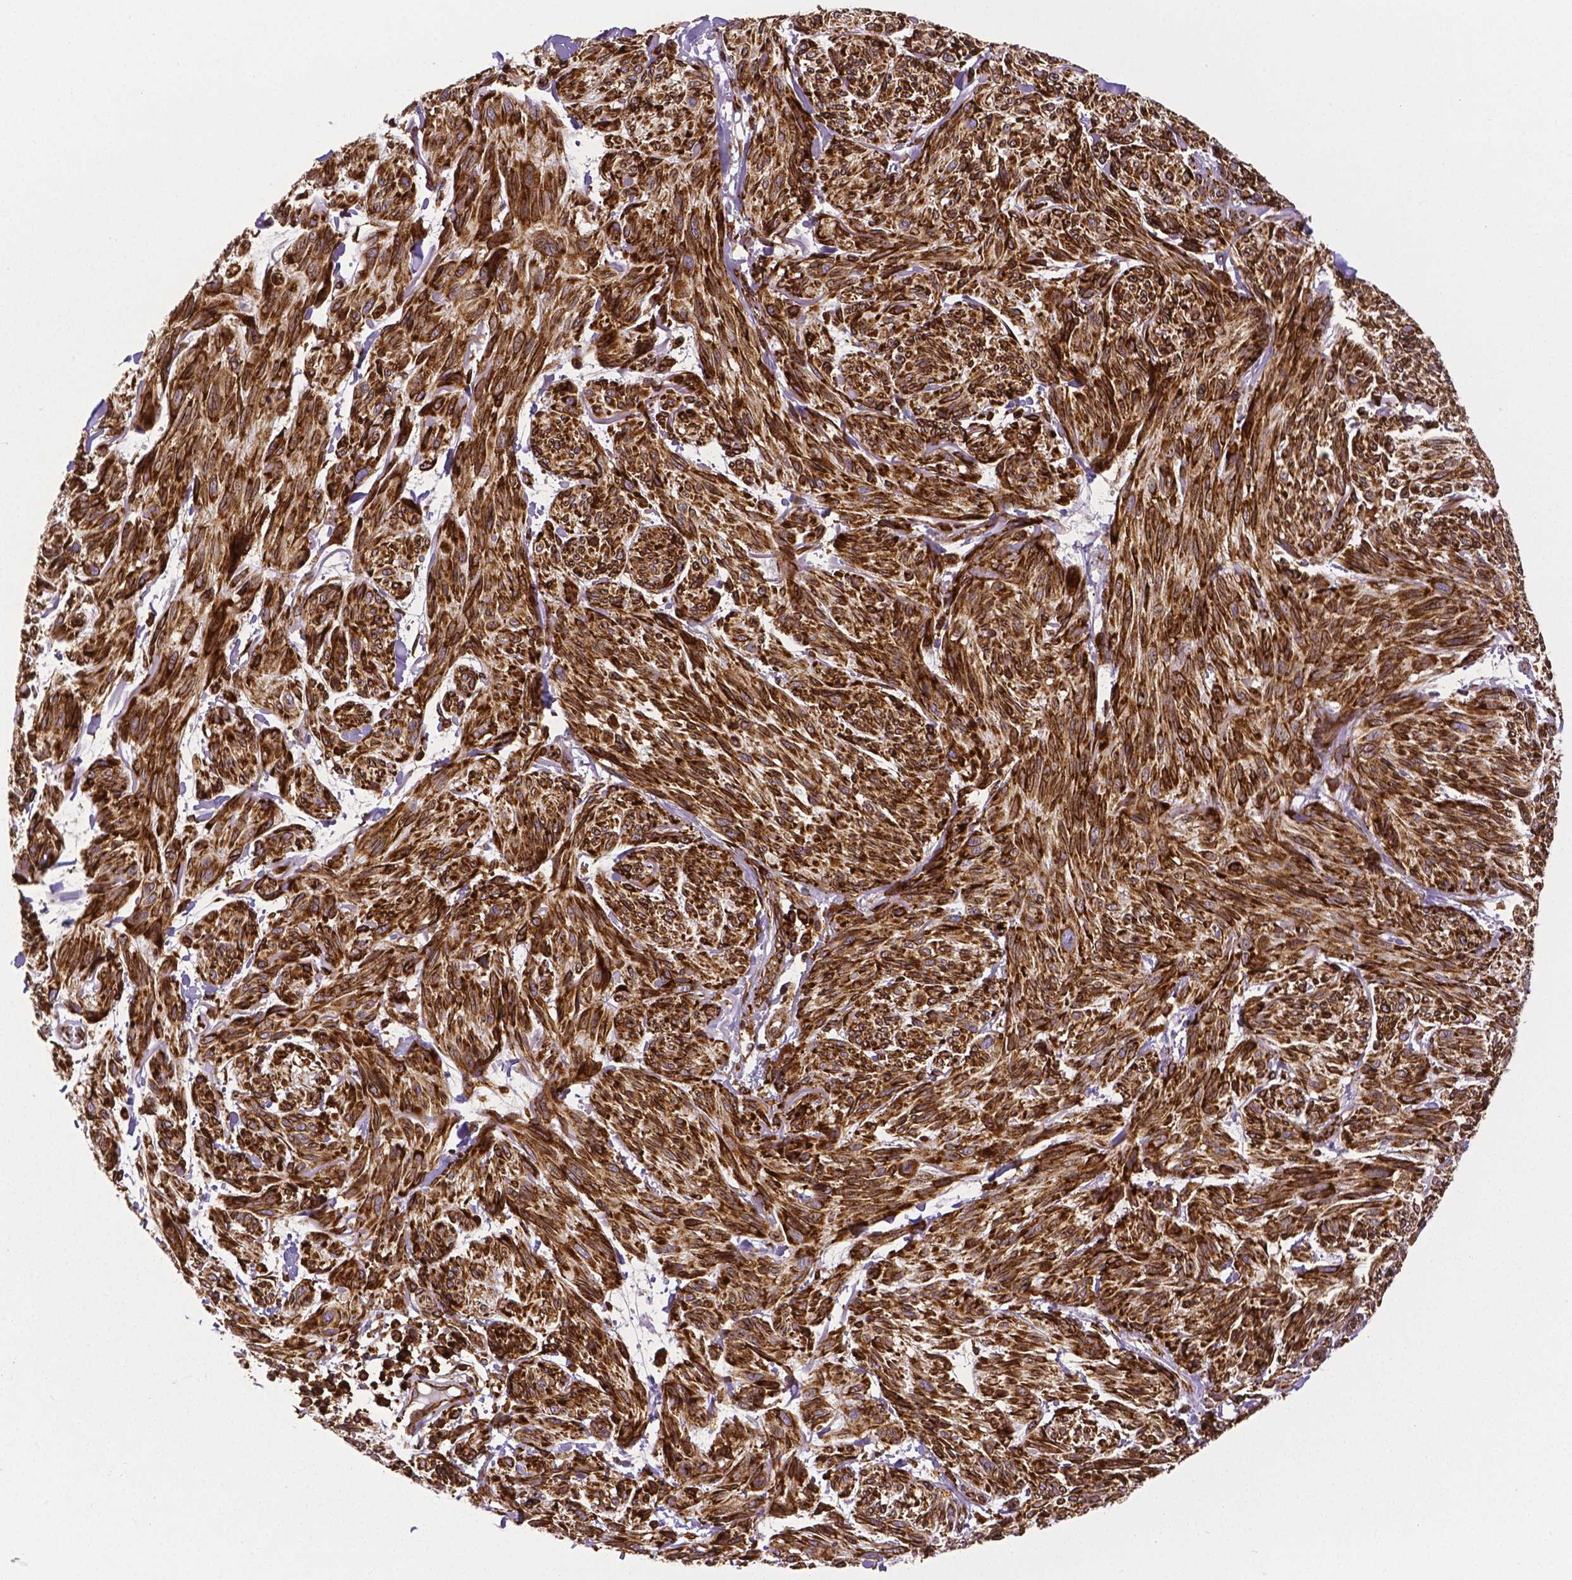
{"staining": {"intensity": "strong", "quantity": ">75%", "location": "cytoplasmic/membranous"}, "tissue": "melanoma", "cell_type": "Tumor cells", "image_type": "cancer", "snomed": [{"axis": "morphology", "description": "Malignant melanoma, NOS"}, {"axis": "topography", "description": "Skin"}], "caption": "A high amount of strong cytoplasmic/membranous positivity is seen in approximately >75% of tumor cells in melanoma tissue. (DAB (3,3'-diaminobenzidine) IHC, brown staining for protein, blue staining for nuclei).", "gene": "MTDH", "patient": {"sex": "male", "age": 79}}